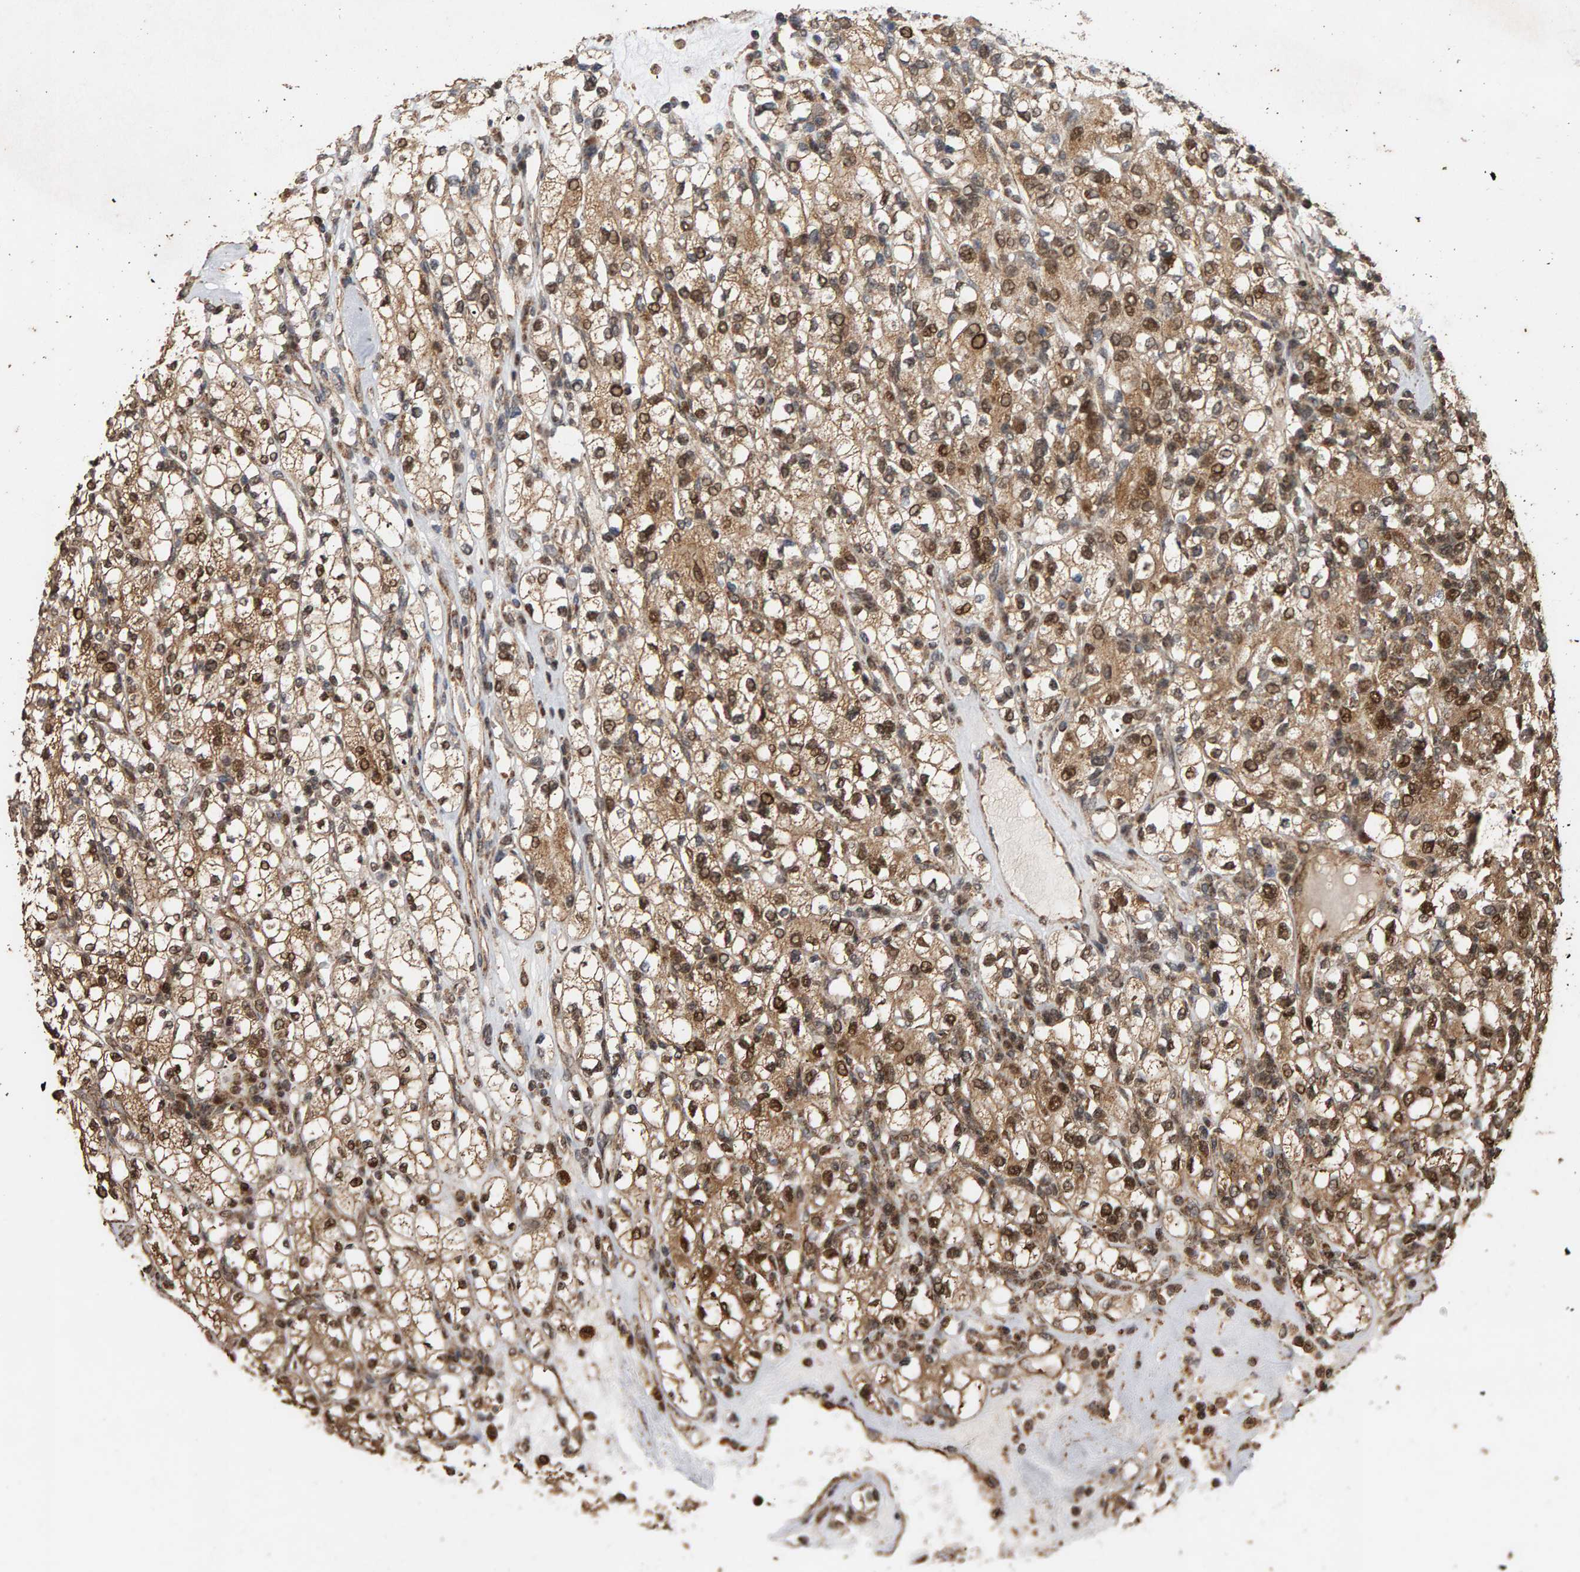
{"staining": {"intensity": "moderate", "quantity": ">75%", "location": "cytoplasmic/membranous,nuclear"}, "tissue": "renal cancer", "cell_type": "Tumor cells", "image_type": "cancer", "snomed": [{"axis": "morphology", "description": "Adenocarcinoma, NOS"}, {"axis": "topography", "description": "Kidney"}], "caption": "This micrograph displays immunohistochemistry (IHC) staining of renal cancer, with medium moderate cytoplasmic/membranous and nuclear staining in approximately >75% of tumor cells.", "gene": "GSTK1", "patient": {"sex": "male", "age": 77}}